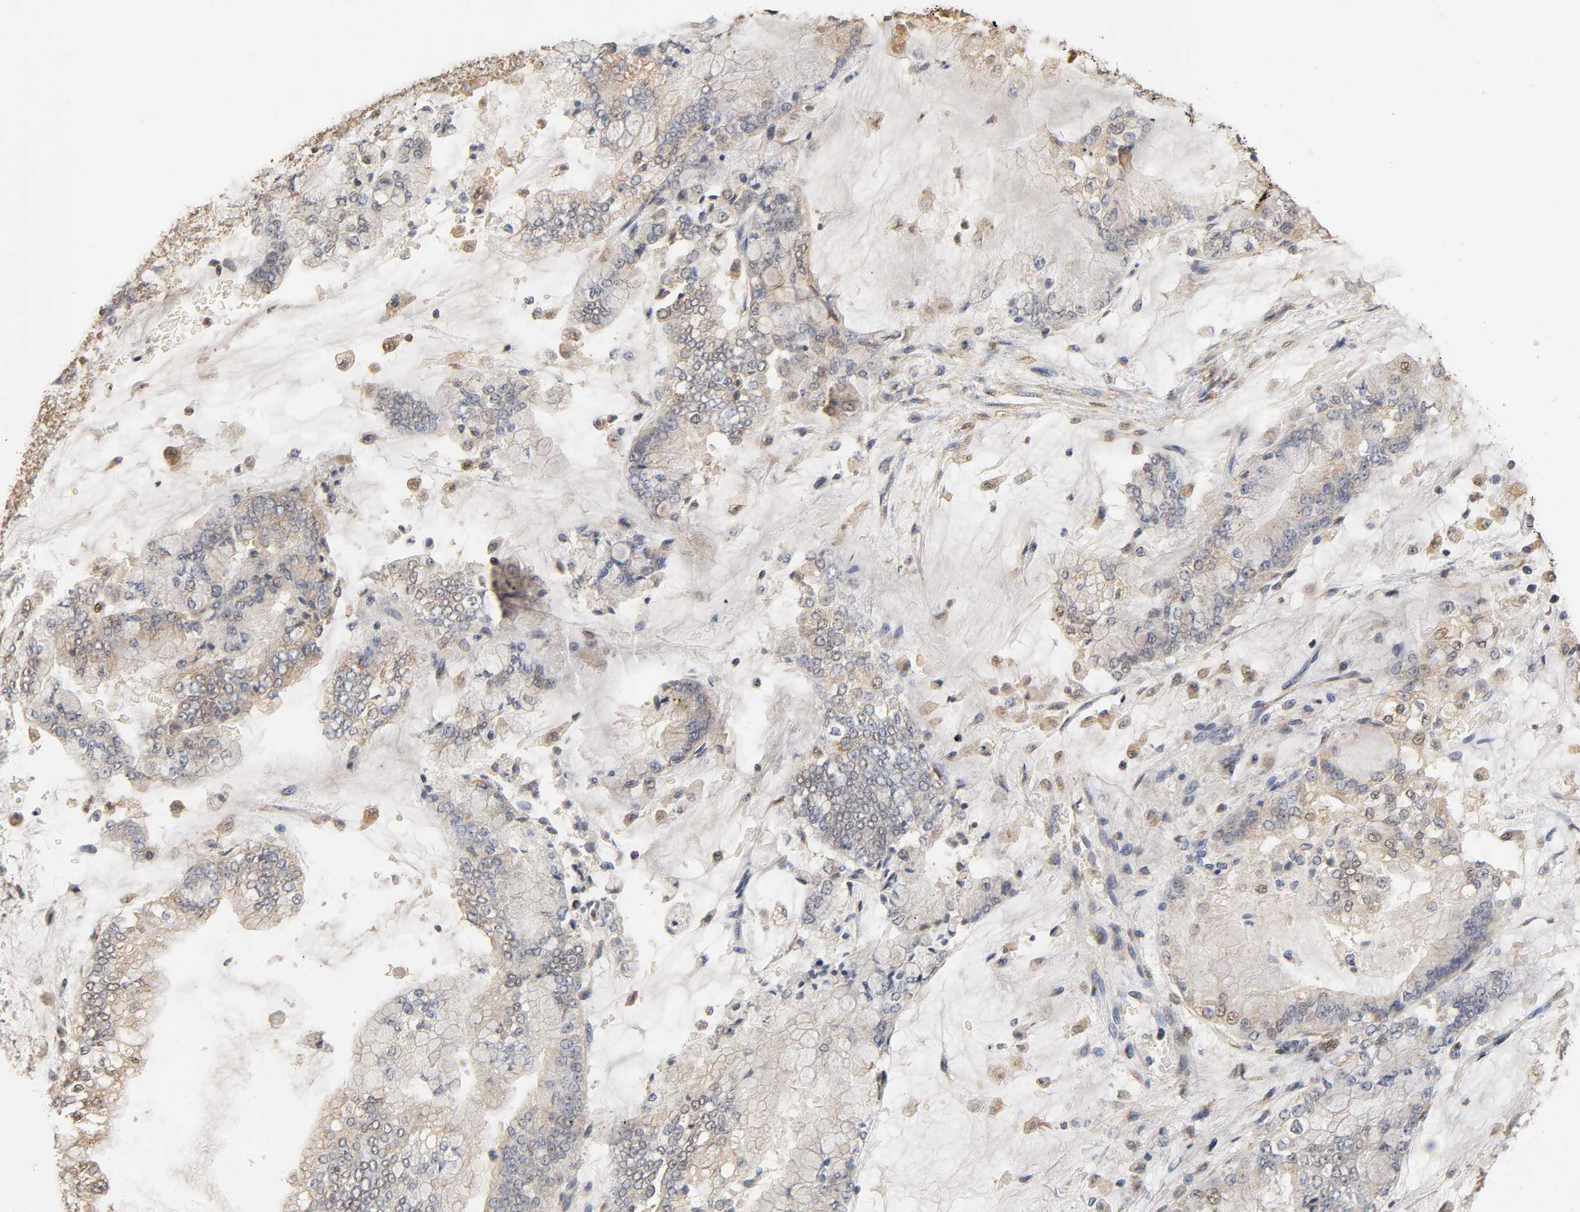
{"staining": {"intensity": "moderate", "quantity": ">75%", "location": "cytoplasmic/membranous"}, "tissue": "stomach cancer", "cell_type": "Tumor cells", "image_type": "cancer", "snomed": [{"axis": "morphology", "description": "Normal tissue, NOS"}, {"axis": "morphology", "description": "Adenocarcinoma, NOS"}, {"axis": "topography", "description": "Stomach, upper"}, {"axis": "topography", "description": "Stomach"}], "caption": "Immunohistochemical staining of stomach cancer shows moderate cytoplasmic/membranous protein staining in about >75% of tumor cells. The protein of interest is shown in brown color, while the nuclei are stained blue.", "gene": "PKN1", "patient": {"sex": "male", "age": 76}}